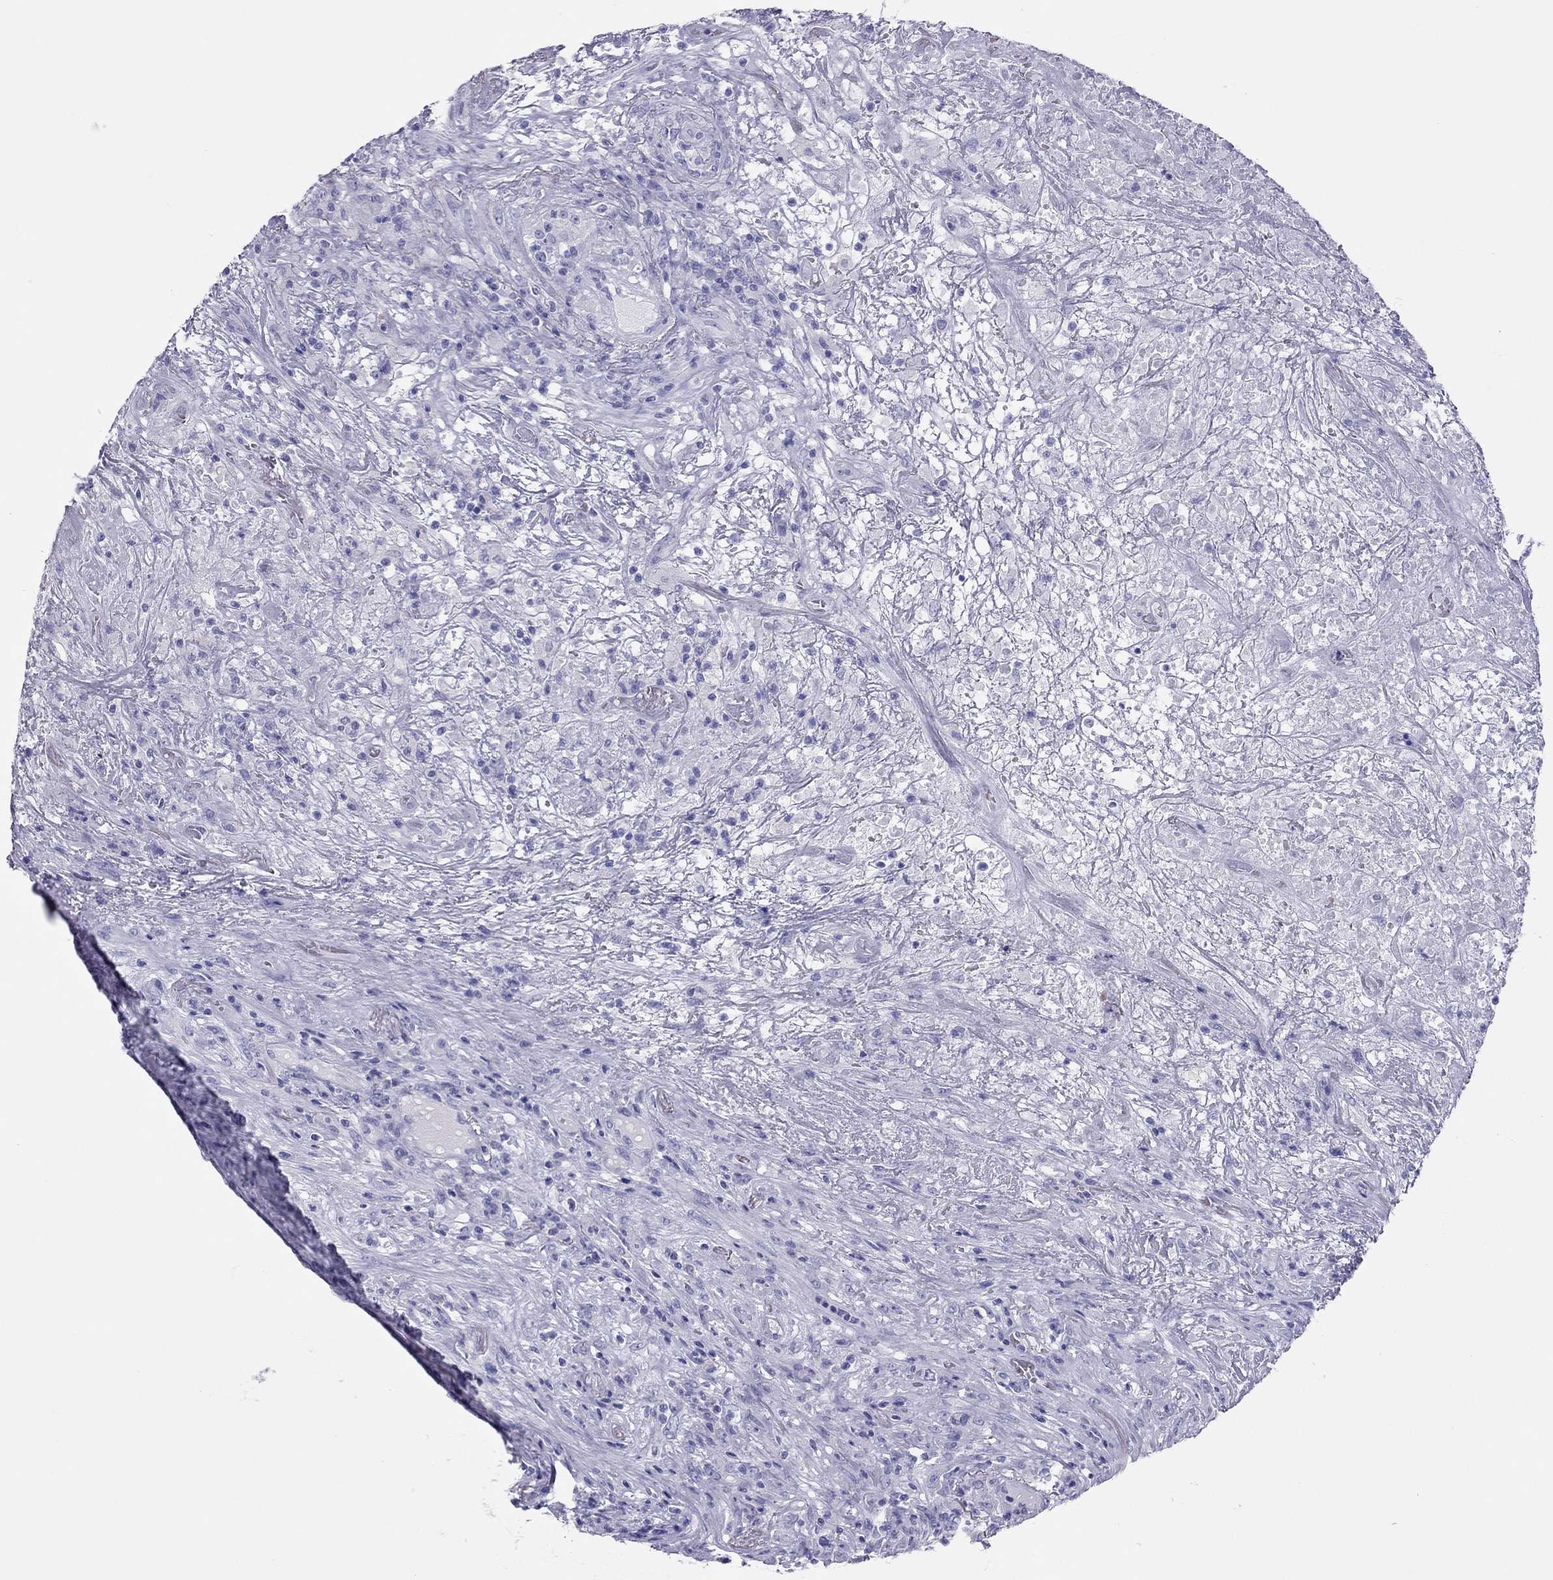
{"staining": {"intensity": "negative", "quantity": "none", "location": "none"}, "tissue": "lymphoma", "cell_type": "Tumor cells", "image_type": "cancer", "snomed": [{"axis": "morphology", "description": "Malignant lymphoma, non-Hodgkin's type, High grade"}, {"axis": "topography", "description": "Lung"}], "caption": "The IHC micrograph has no significant staining in tumor cells of lymphoma tissue.", "gene": "TSHB", "patient": {"sex": "male", "age": 79}}